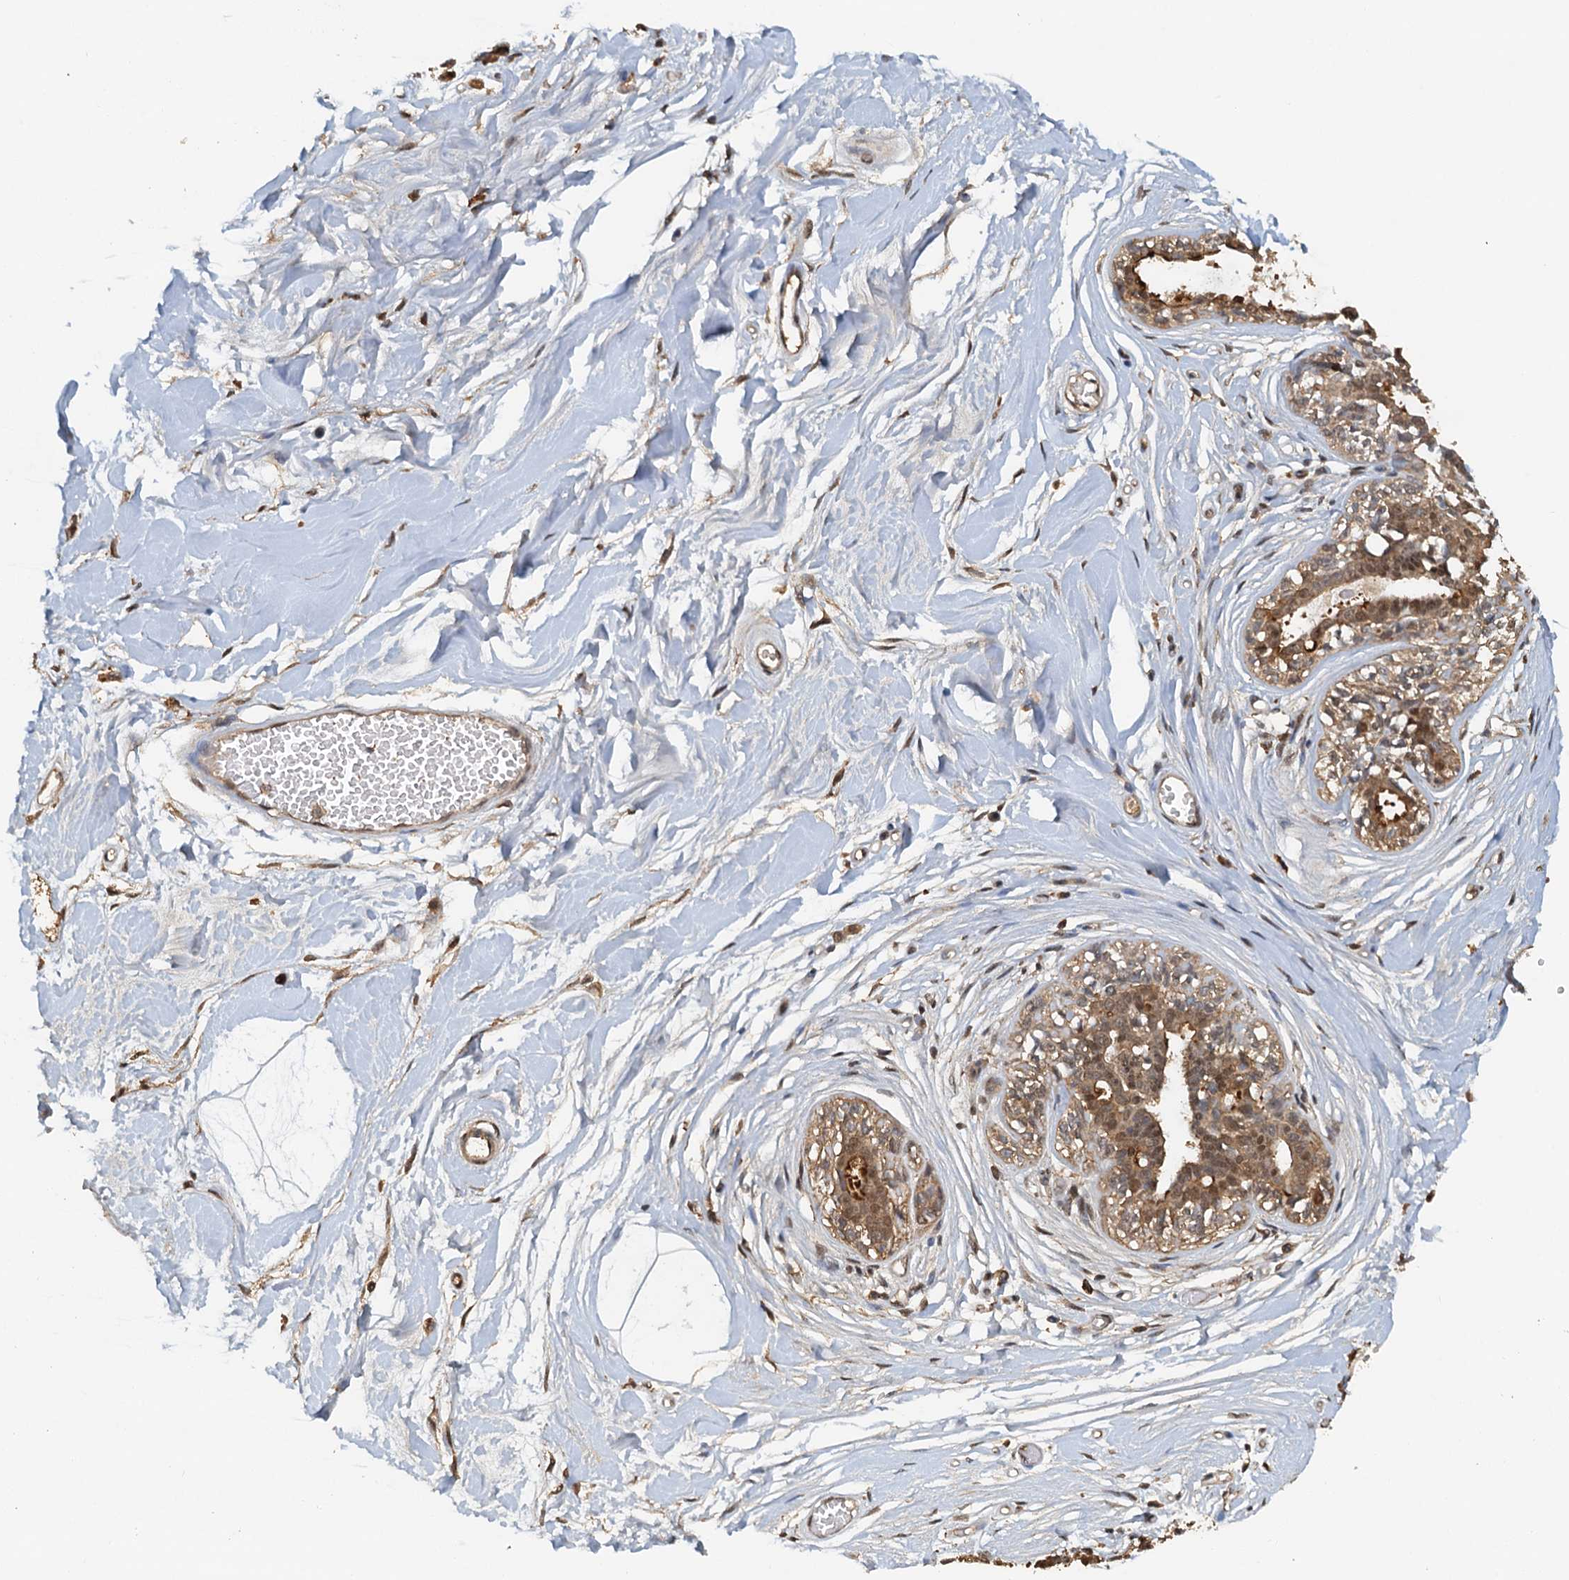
{"staining": {"intensity": "negative", "quantity": "none", "location": "none"}, "tissue": "breast", "cell_type": "Adipocytes", "image_type": "normal", "snomed": [{"axis": "morphology", "description": "Normal tissue, NOS"}, {"axis": "topography", "description": "Breast"}], "caption": "Breast stained for a protein using immunohistochemistry (IHC) exhibits no positivity adipocytes.", "gene": "UBL7", "patient": {"sex": "female", "age": 45}}